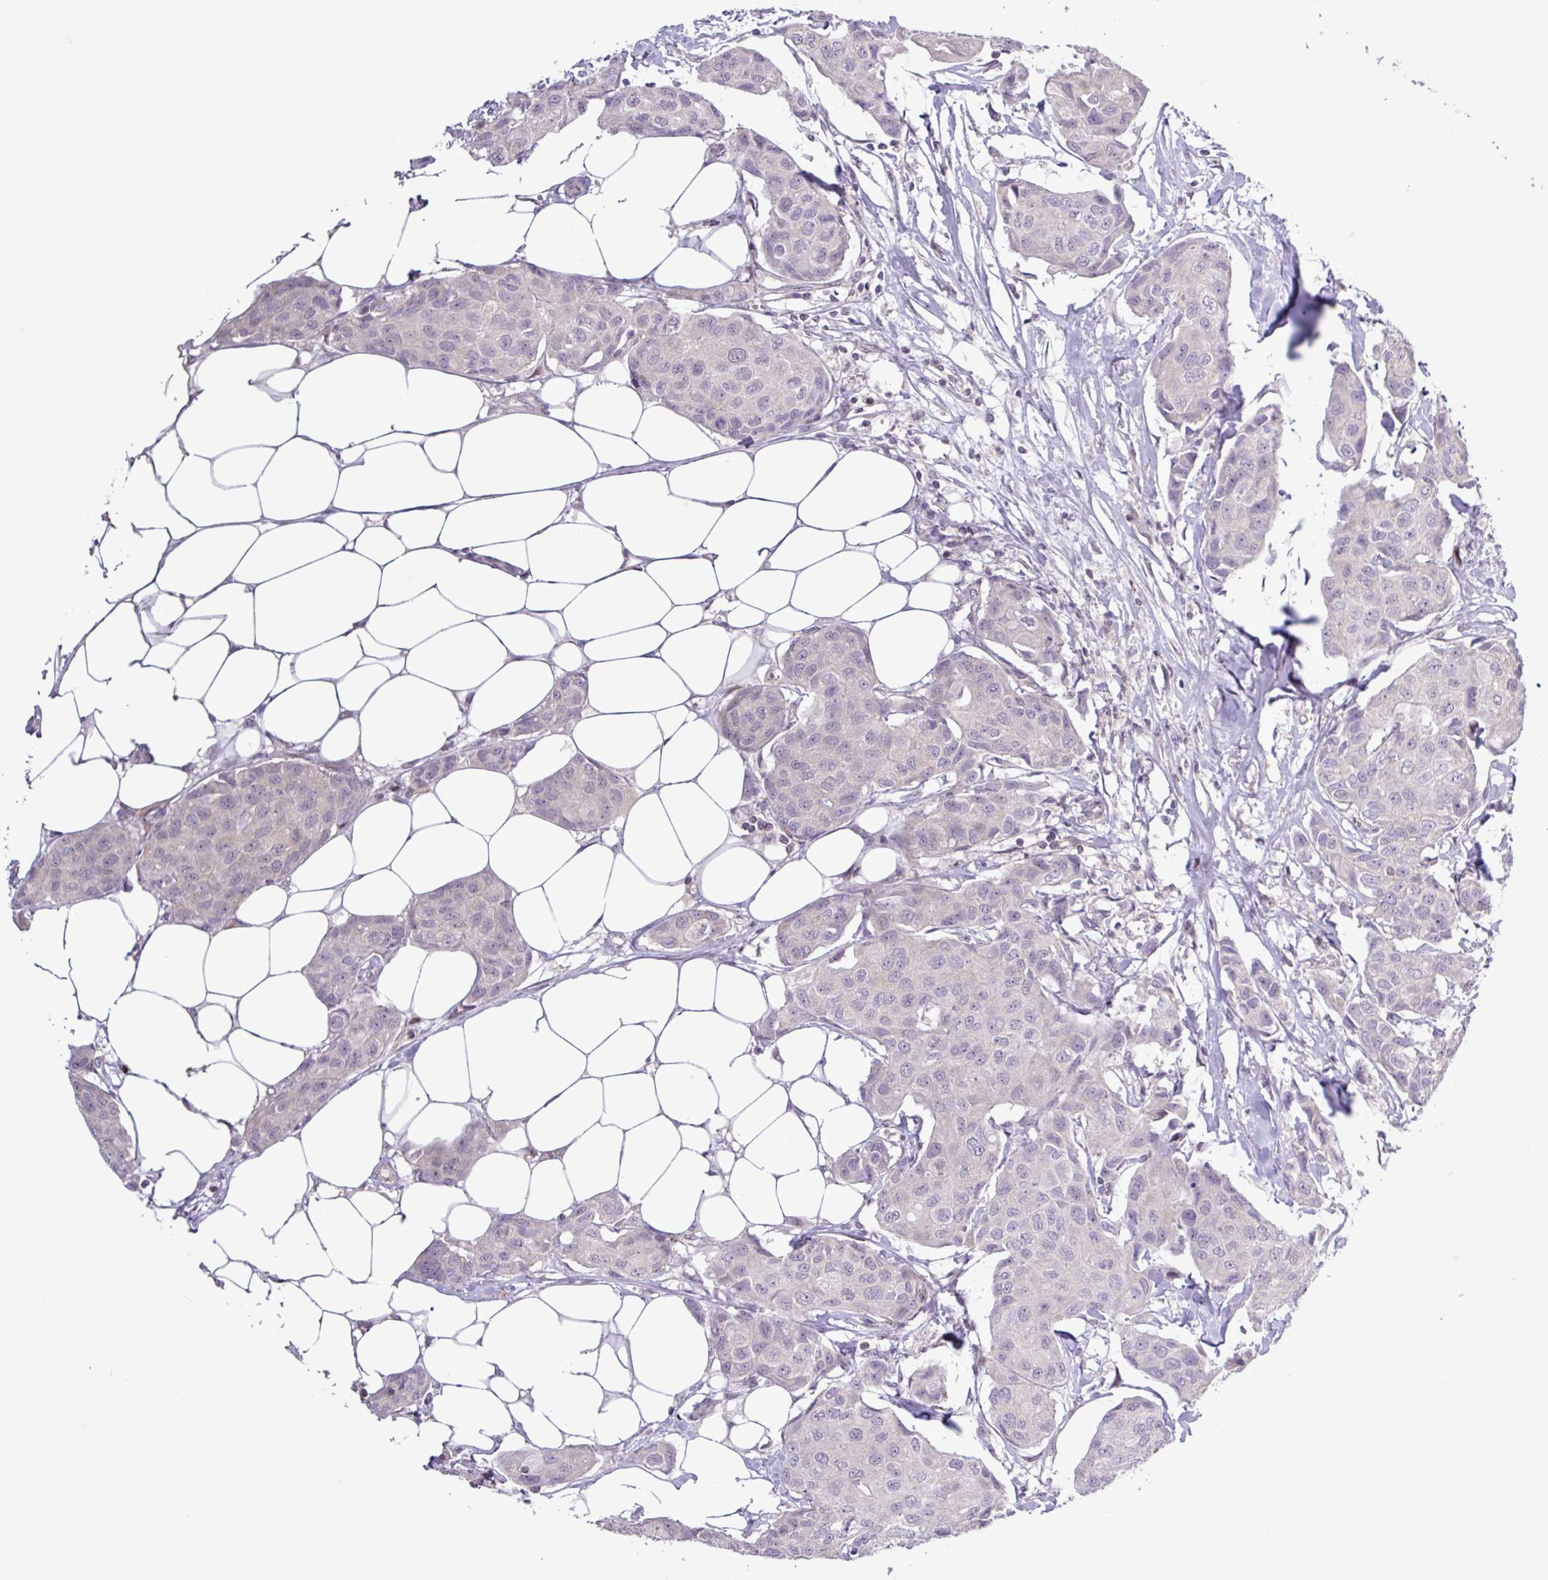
{"staining": {"intensity": "negative", "quantity": "none", "location": "none"}, "tissue": "breast cancer", "cell_type": "Tumor cells", "image_type": "cancer", "snomed": [{"axis": "morphology", "description": "Duct carcinoma"}, {"axis": "topography", "description": "Breast"}, {"axis": "topography", "description": "Lymph node"}], "caption": "Photomicrograph shows no significant protein staining in tumor cells of breast cancer.", "gene": "RTL3", "patient": {"sex": "female", "age": 80}}